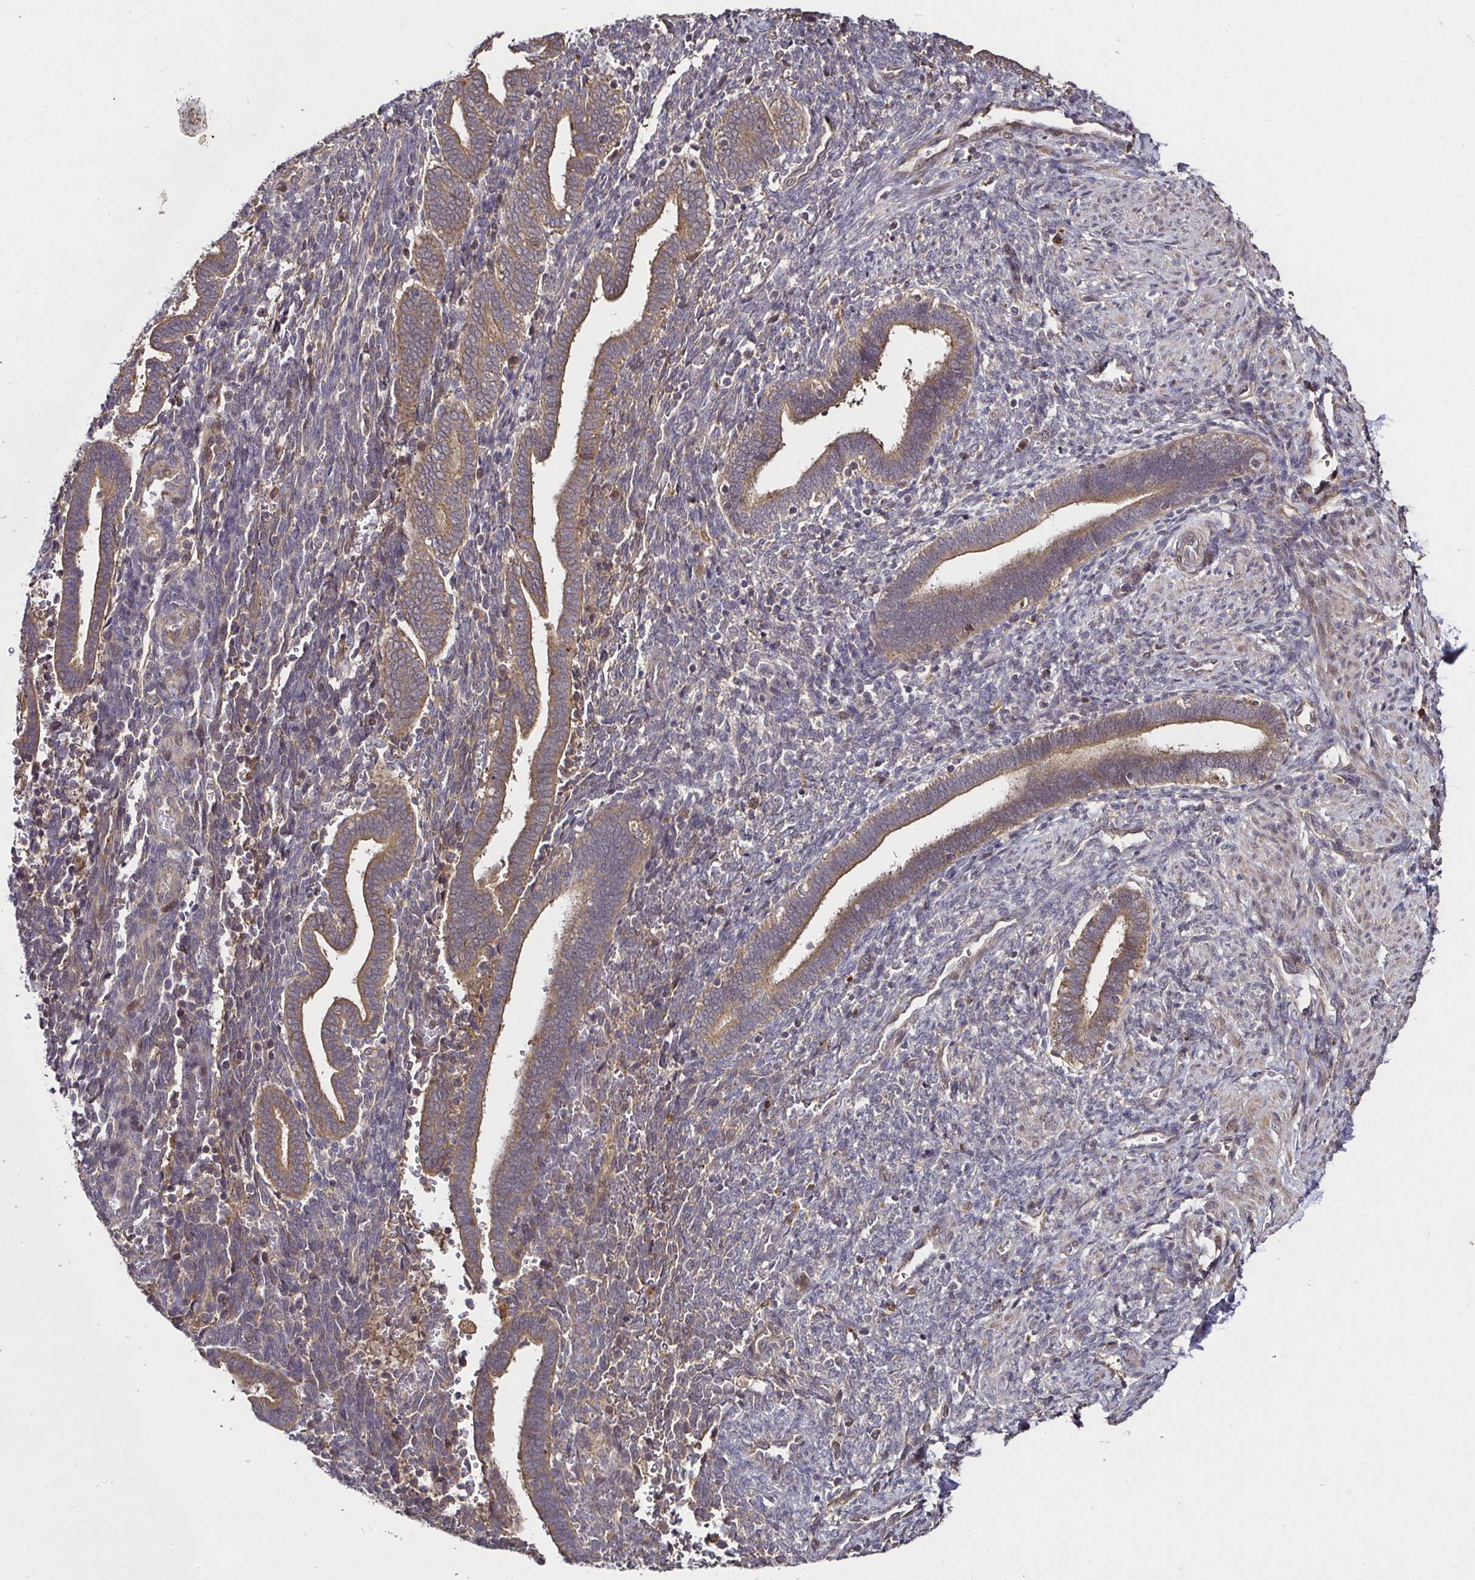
{"staining": {"intensity": "weak", "quantity": "25%-75%", "location": "cytoplasmic/membranous"}, "tissue": "endometrium", "cell_type": "Cells in endometrial stroma", "image_type": "normal", "snomed": [{"axis": "morphology", "description": "Normal tissue, NOS"}, {"axis": "topography", "description": "Endometrium"}], "caption": "Immunohistochemistry (IHC) of benign human endometrium demonstrates low levels of weak cytoplasmic/membranous positivity in approximately 25%-75% of cells in endometrial stroma. The protein is shown in brown color, while the nuclei are stained blue.", "gene": "SMYD3", "patient": {"sex": "female", "age": 34}}